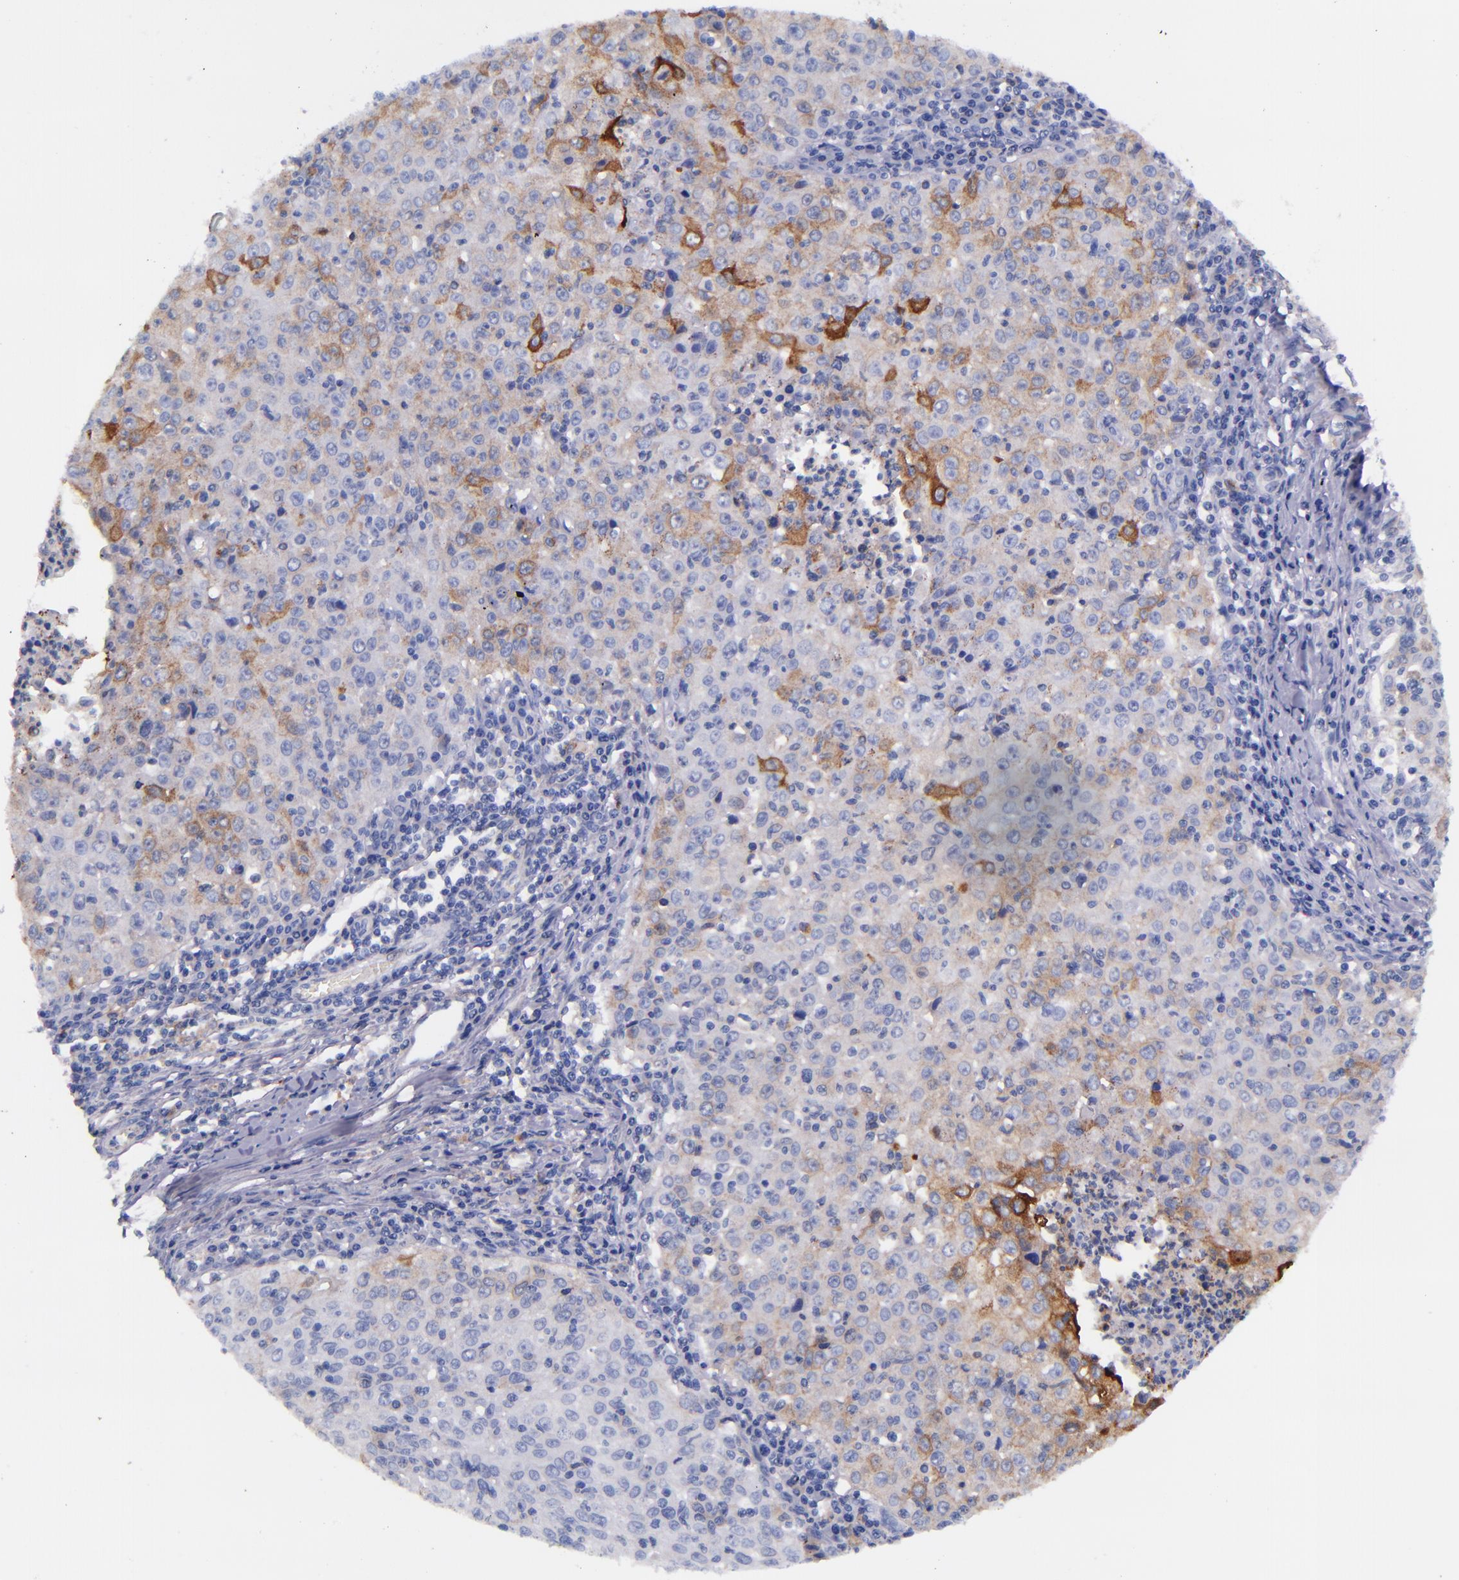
{"staining": {"intensity": "moderate", "quantity": "<25%", "location": "cytoplasmic/membranous"}, "tissue": "cervical cancer", "cell_type": "Tumor cells", "image_type": "cancer", "snomed": [{"axis": "morphology", "description": "Squamous cell carcinoma, NOS"}, {"axis": "topography", "description": "Cervix"}], "caption": "This histopathology image shows immunohistochemistry (IHC) staining of human cervical cancer (squamous cell carcinoma), with low moderate cytoplasmic/membranous expression in approximately <25% of tumor cells.", "gene": "IVL", "patient": {"sex": "female", "age": 27}}